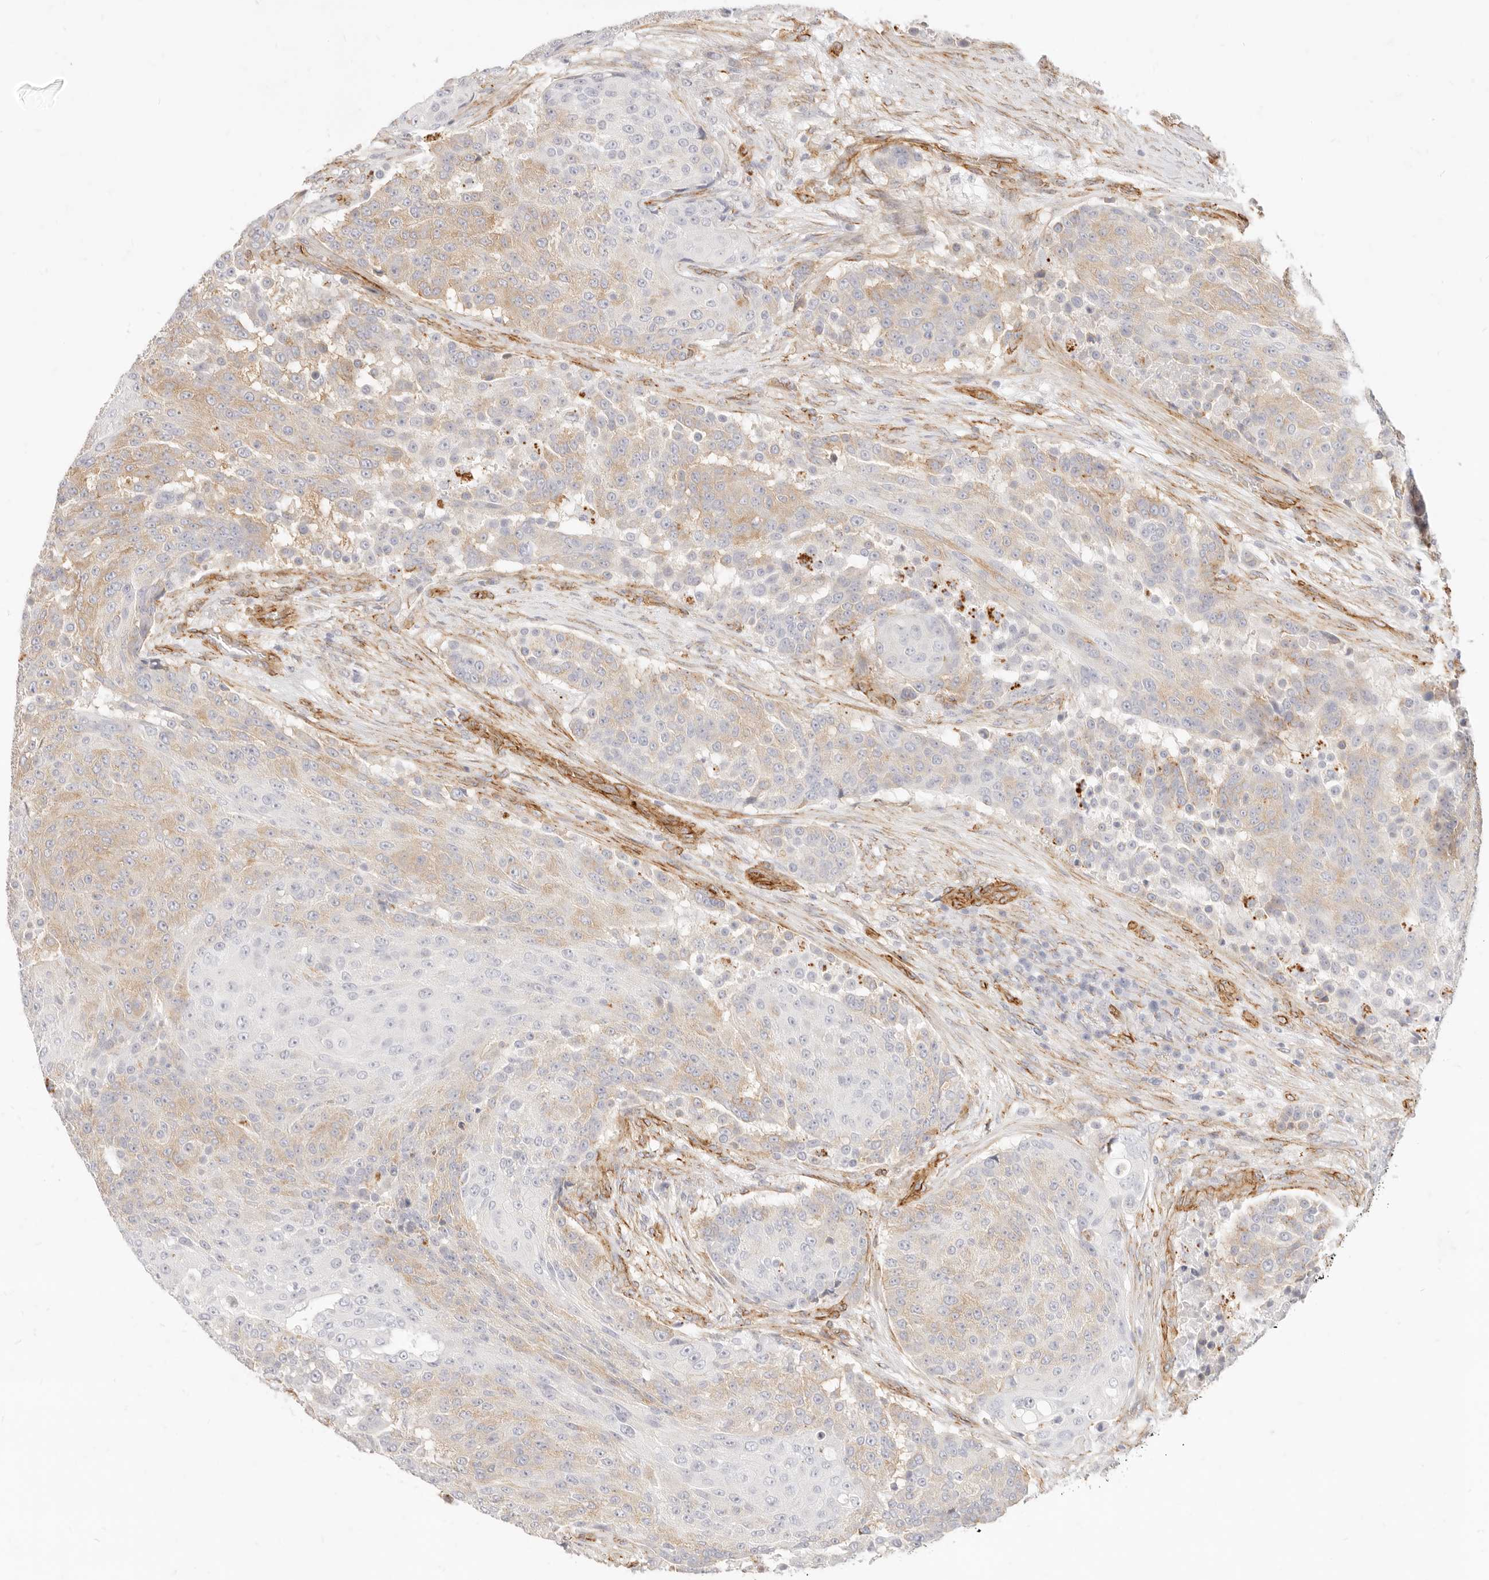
{"staining": {"intensity": "weak", "quantity": "25%-75%", "location": "cytoplasmic/membranous"}, "tissue": "urothelial cancer", "cell_type": "Tumor cells", "image_type": "cancer", "snomed": [{"axis": "morphology", "description": "Urothelial carcinoma, High grade"}, {"axis": "topography", "description": "Urinary bladder"}], "caption": "High-power microscopy captured an immunohistochemistry photomicrograph of high-grade urothelial carcinoma, revealing weak cytoplasmic/membranous expression in approximately 25%-75% of tumor cells.", "gene": "NUS1", "patient": {"sex": "female", "age": 63}}